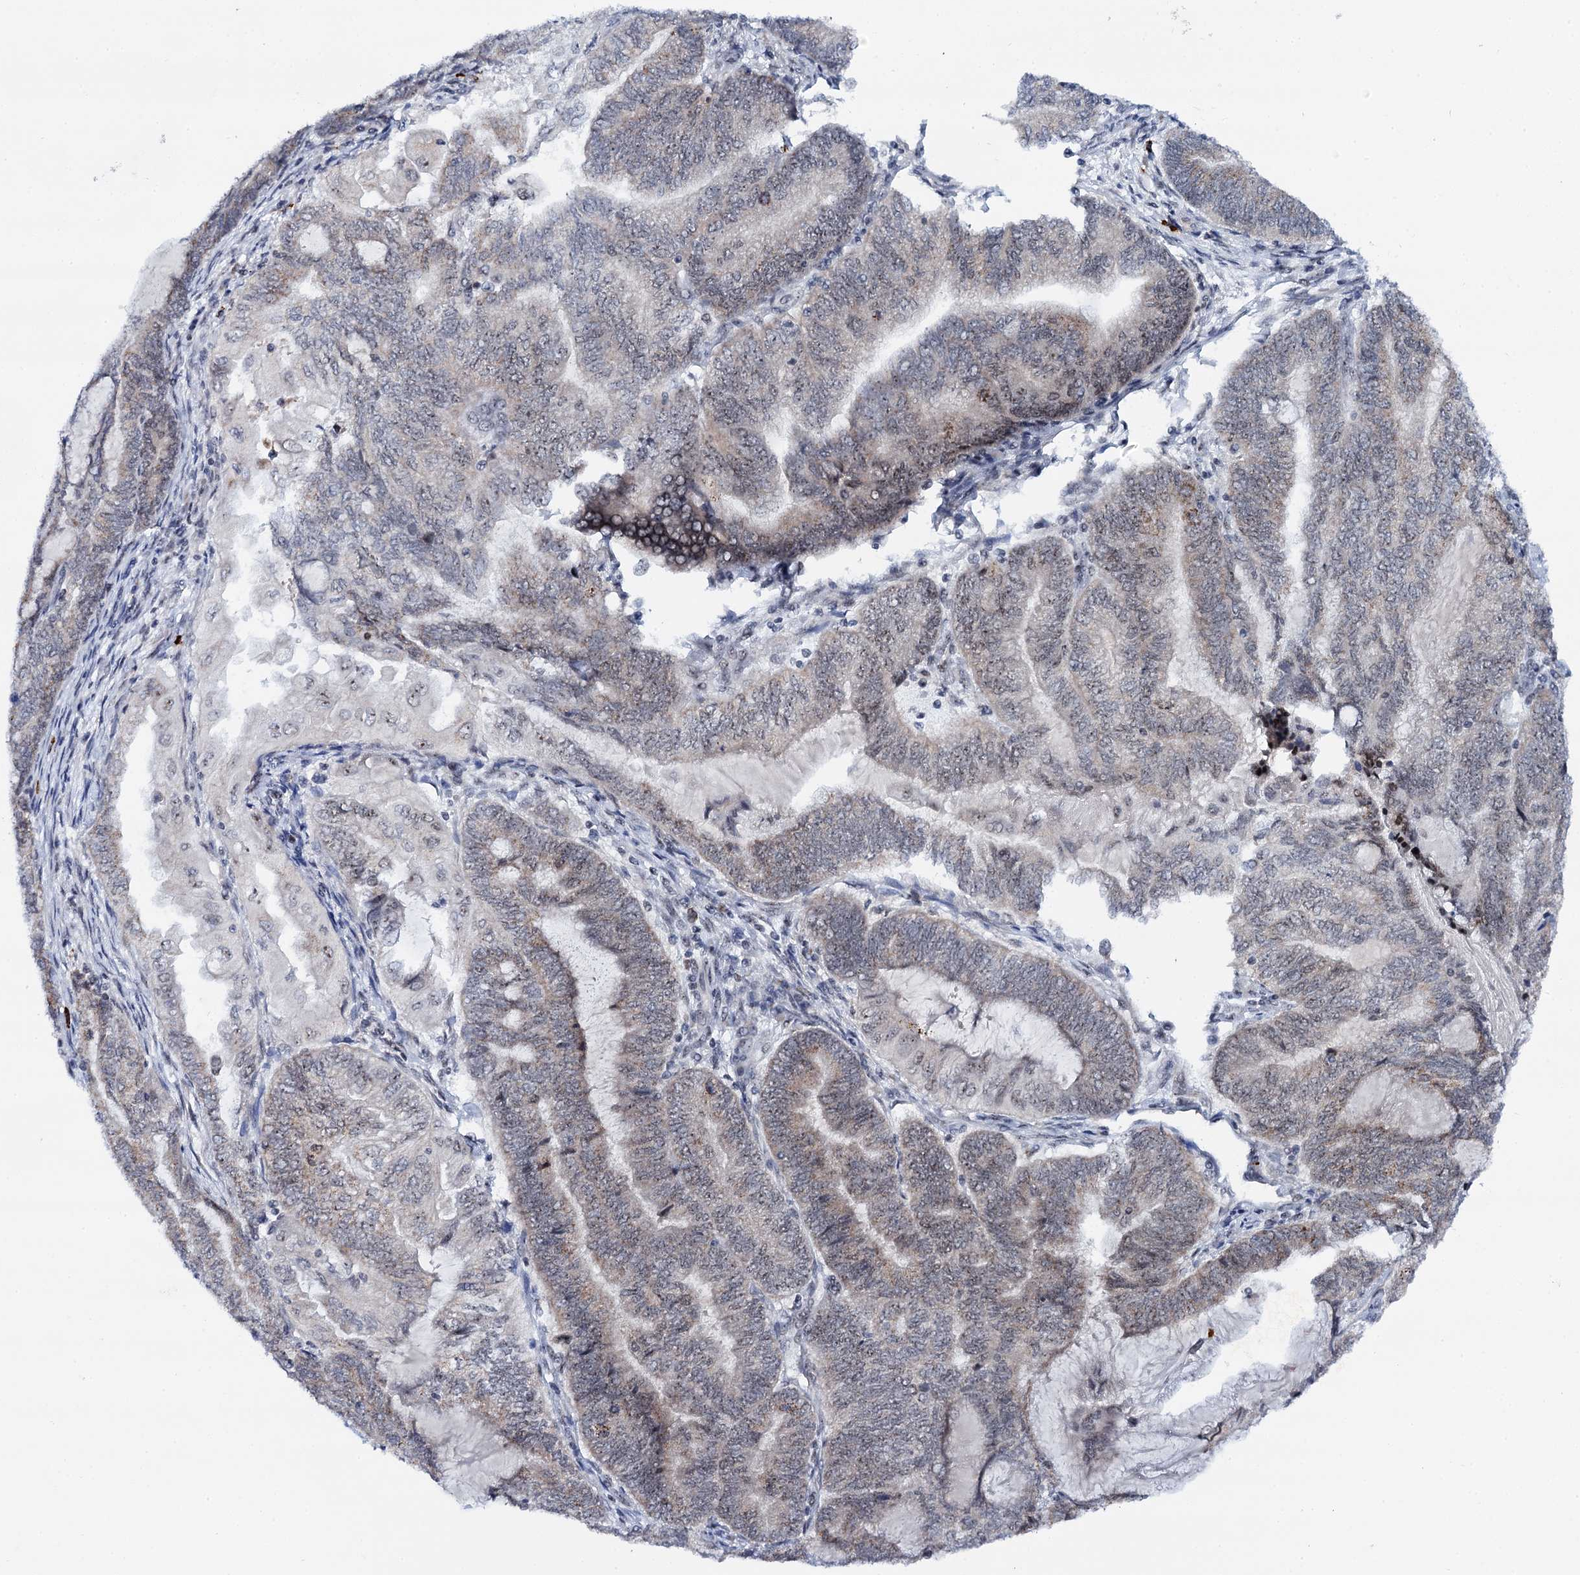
{"staining": {"intensity": "weak", "quantity": "<25%", "location": "cytoplasmic/membranous,nuclear"}, "tissue": "endometrial cancer", "cell_type": "Tumor cells", "image_type": "cancer", "snomed": [{"axis": "morphology", "description": "Adenocarcinoma, NOS"}, {"axis": "topography", "description": "Uterus"}, {"axis": "topography", "description": "Endometrium"}], "caption": "Tumor cells are negative for protein expression in human endometrial adenocarcinoma.", "gene": "BUD13", "patient": {"sex": "female", "age": 70}}